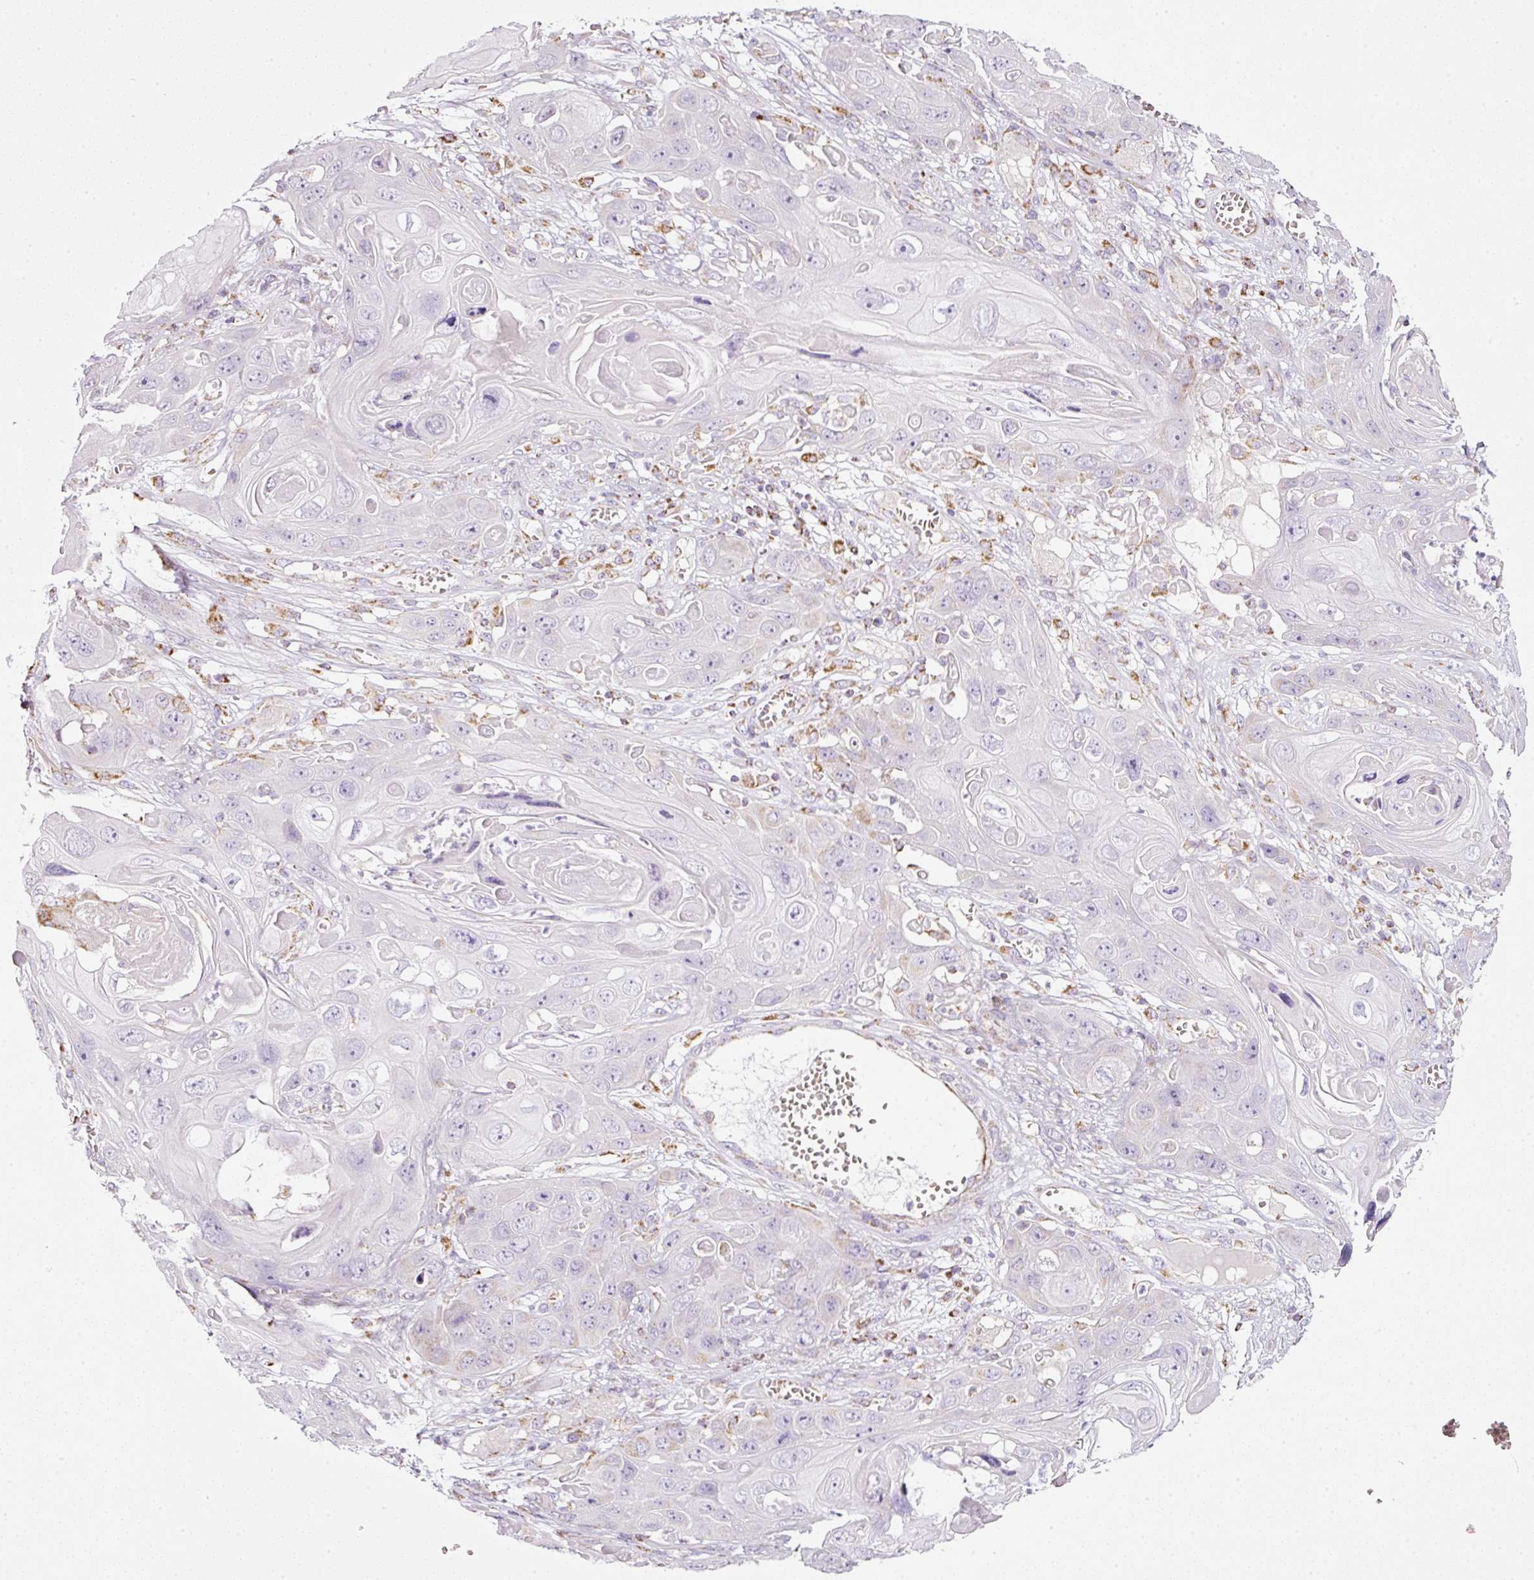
{"staining": {"intensity": "negative", "quantity": "none", "location": "none"}, "tissue": "skin cancer", "cell_type": "Tumor cells", "image_type": "cancer", "snomed": [{"axis": "morphology", "description": "Squamous cell carcinoma, NOS"}, {"axis": "topography", "description": "Skin"}], "caption": "Immunohistochemistry micrograph of neoplastic tissue: human skin cancer stained with DAB displays no significant protein expression in tumor cells.", "gene": "SDHA", "patient": {"sex": "male", "age": 55}}